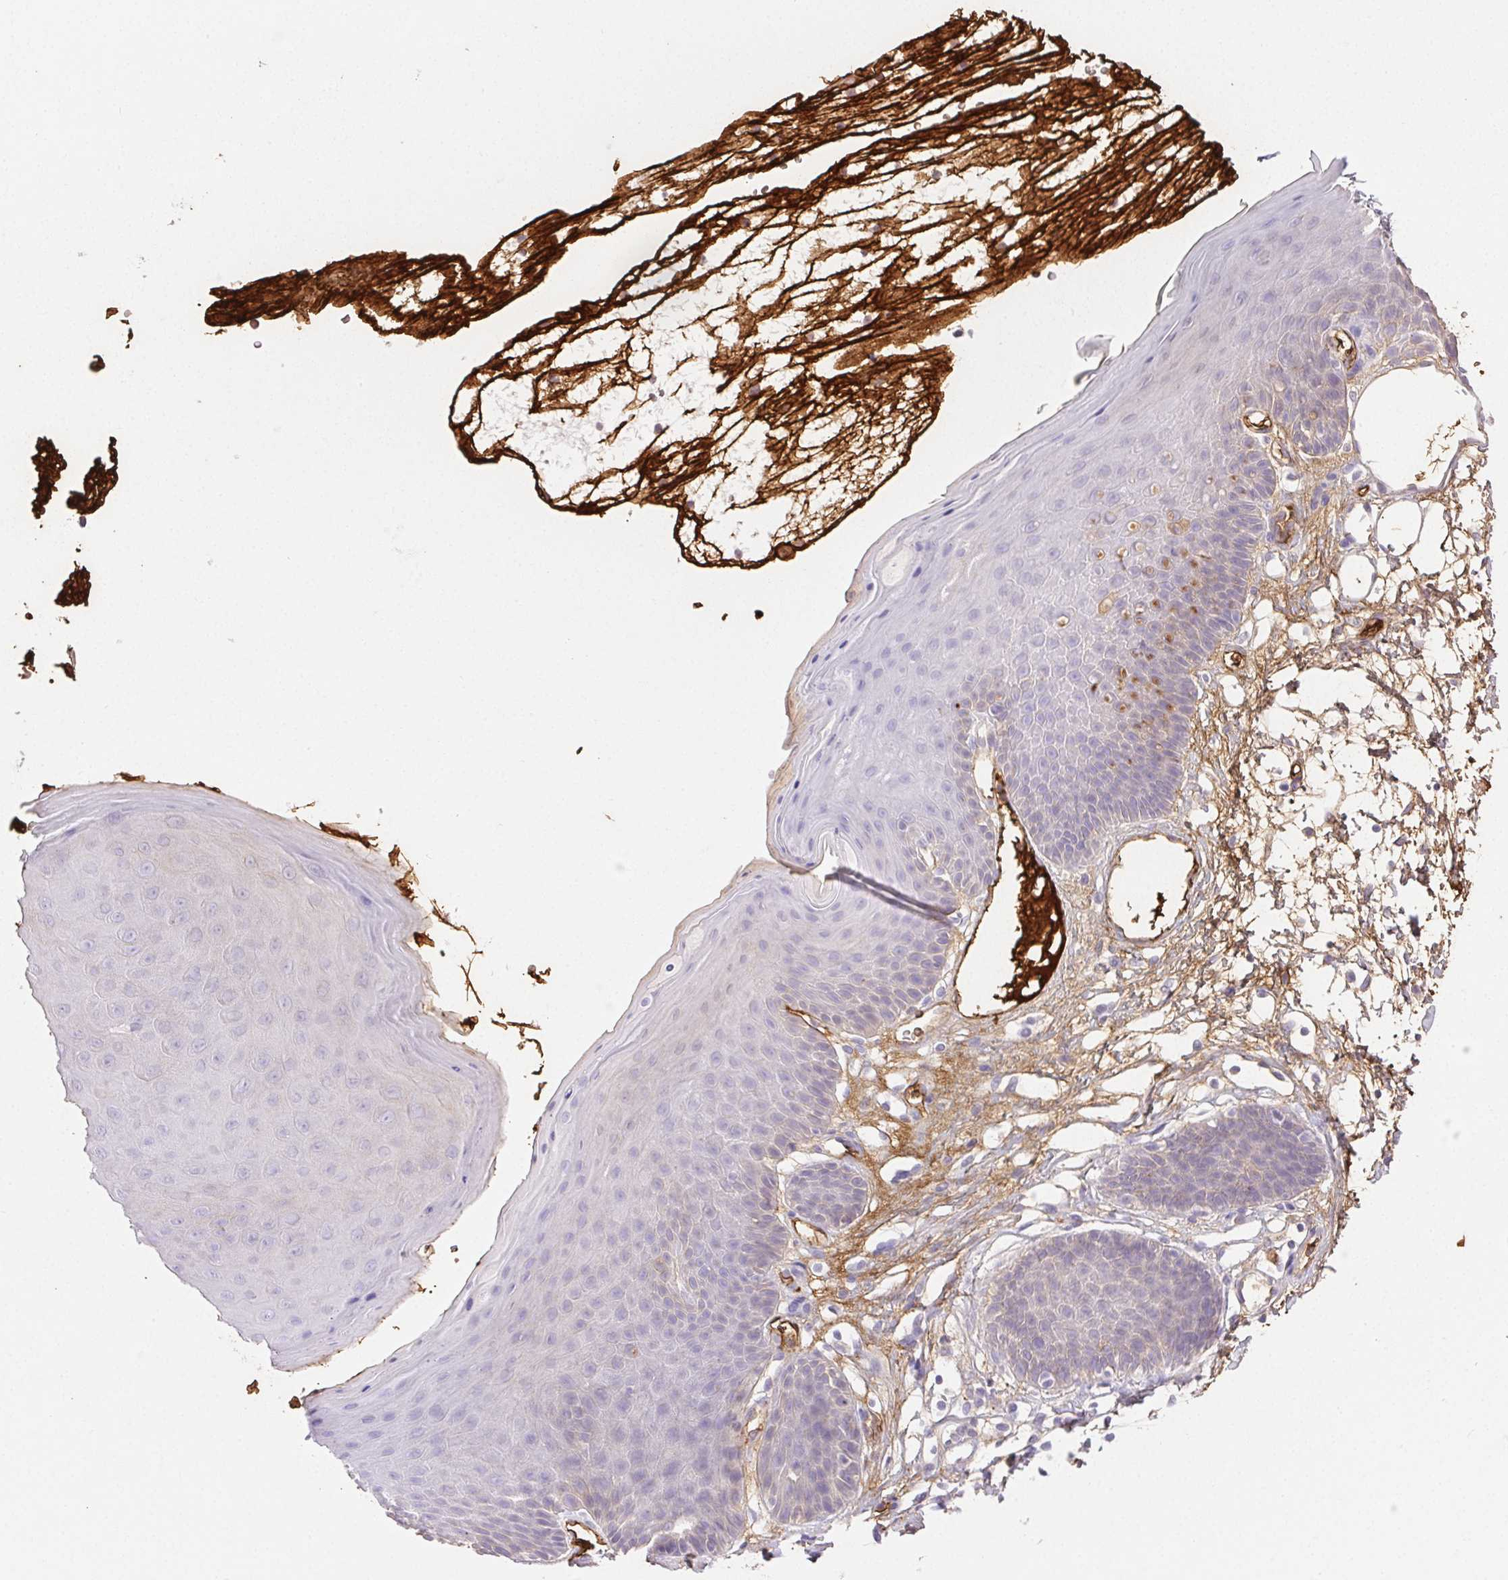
{"staining": {"intensity": "moderate", "quantity": "<25%", "location": "cytoplasmic/membranous"}, "tissue": "skin", "cell_type": "Epidermal cells", "image_type": "normal", "snomed": [{"axis": "morphology", "description": "Normal tissue, NOS"}, {"axis": "topography", "description": "Anal"}], "caption": "Immunohistochemical staining of normal skin demonstrates low levels of moderate cytoplasmic/membranous staining in approximately <25% of epidermal cells.", "gene": "FGA", "patient": {"sex": "male", "age": 53}}